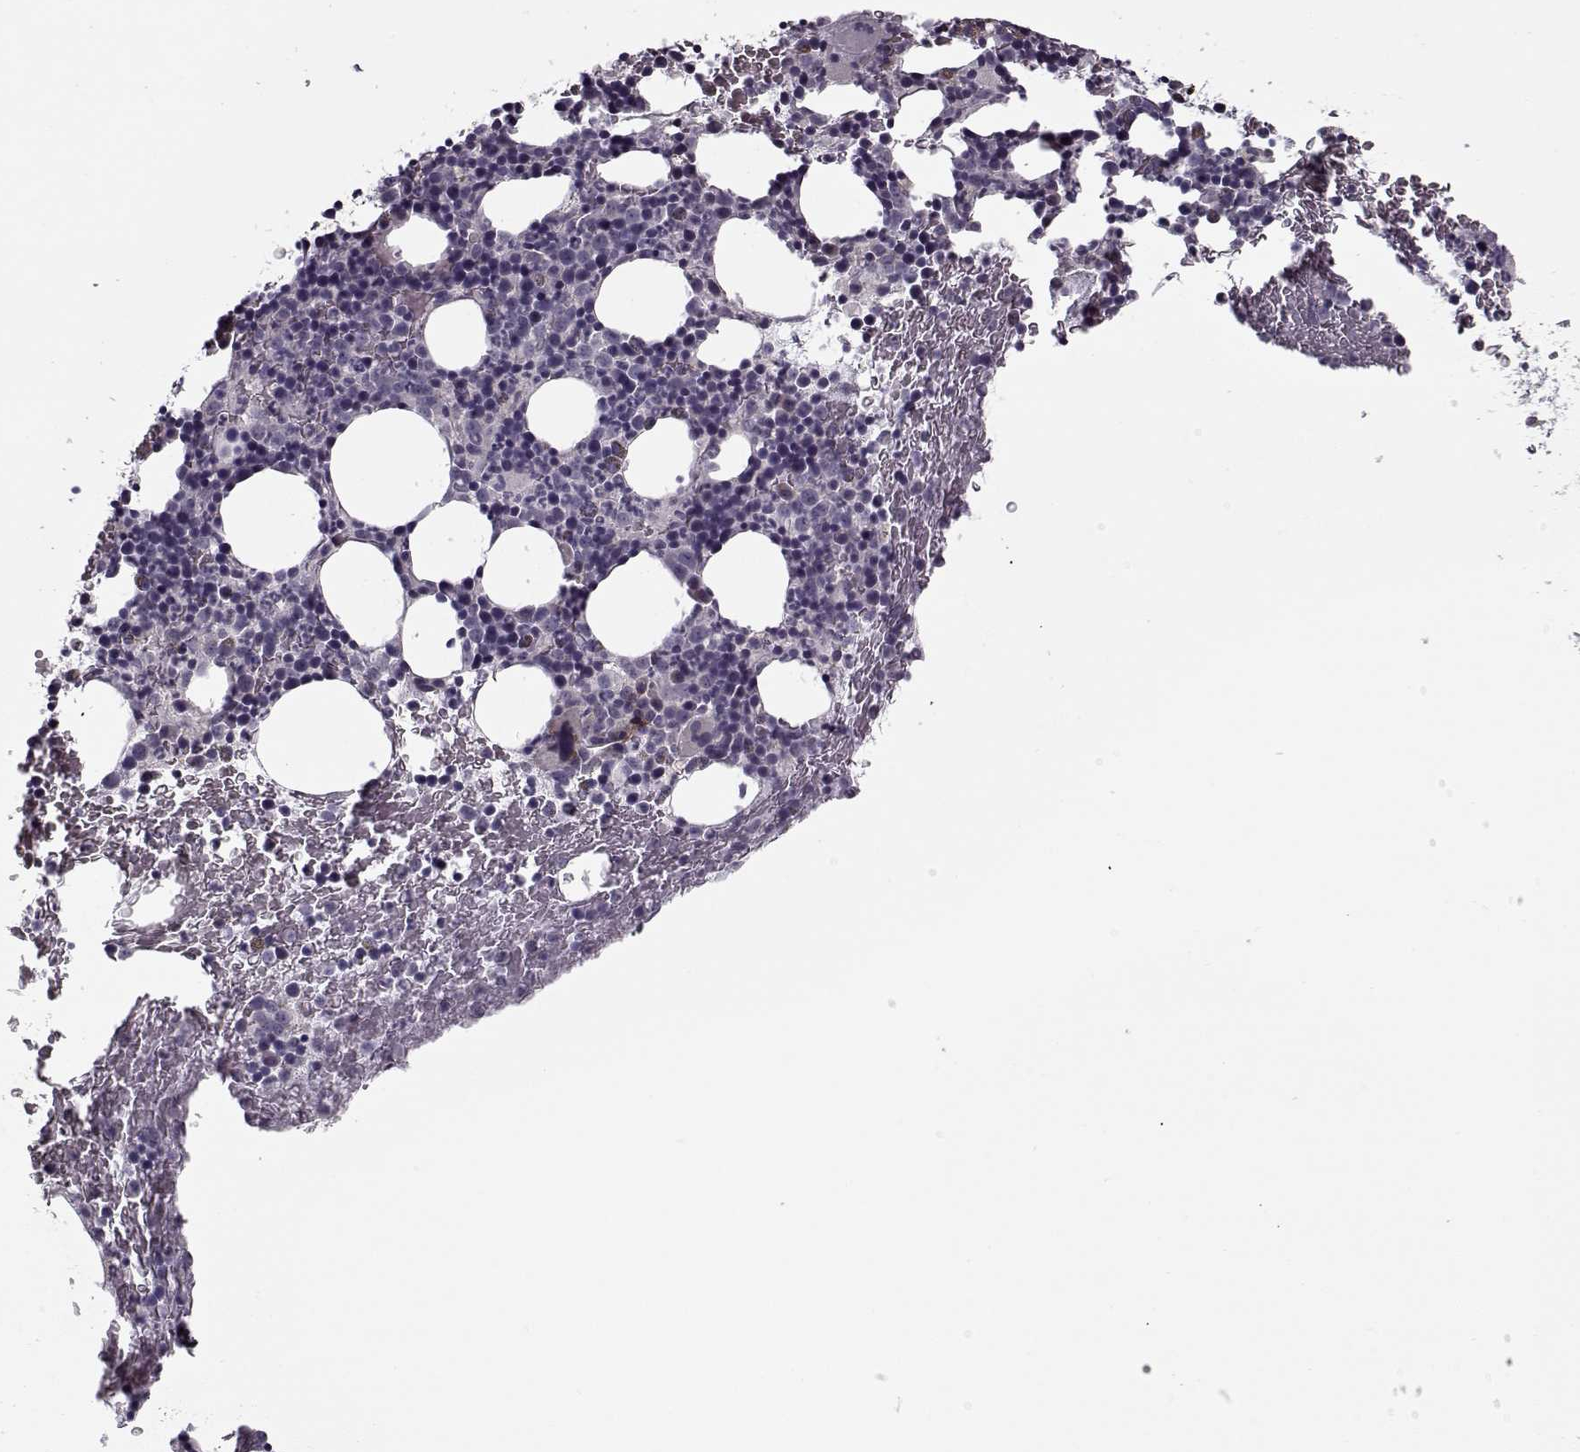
{"staining": {"intensity": "negative", "quantity": "none", "location": "none"}, "tissue": "bone marrow", "cell_type": "Hematopoietic cells", "image_type": "normal", "snomed": [{"axis": "morphology", "description": "Normal tissue, NOS"}, {"axis": "topography", "description": "Bone marrow"}], "caption": "An immunohistochemistry (IHC) image of unremarkable bone marrow is shown. There is no staining in hematopoietic cells of bone marrow.", "gene": "LAMB2", "patient": {"sex": "male", "age": 72}}